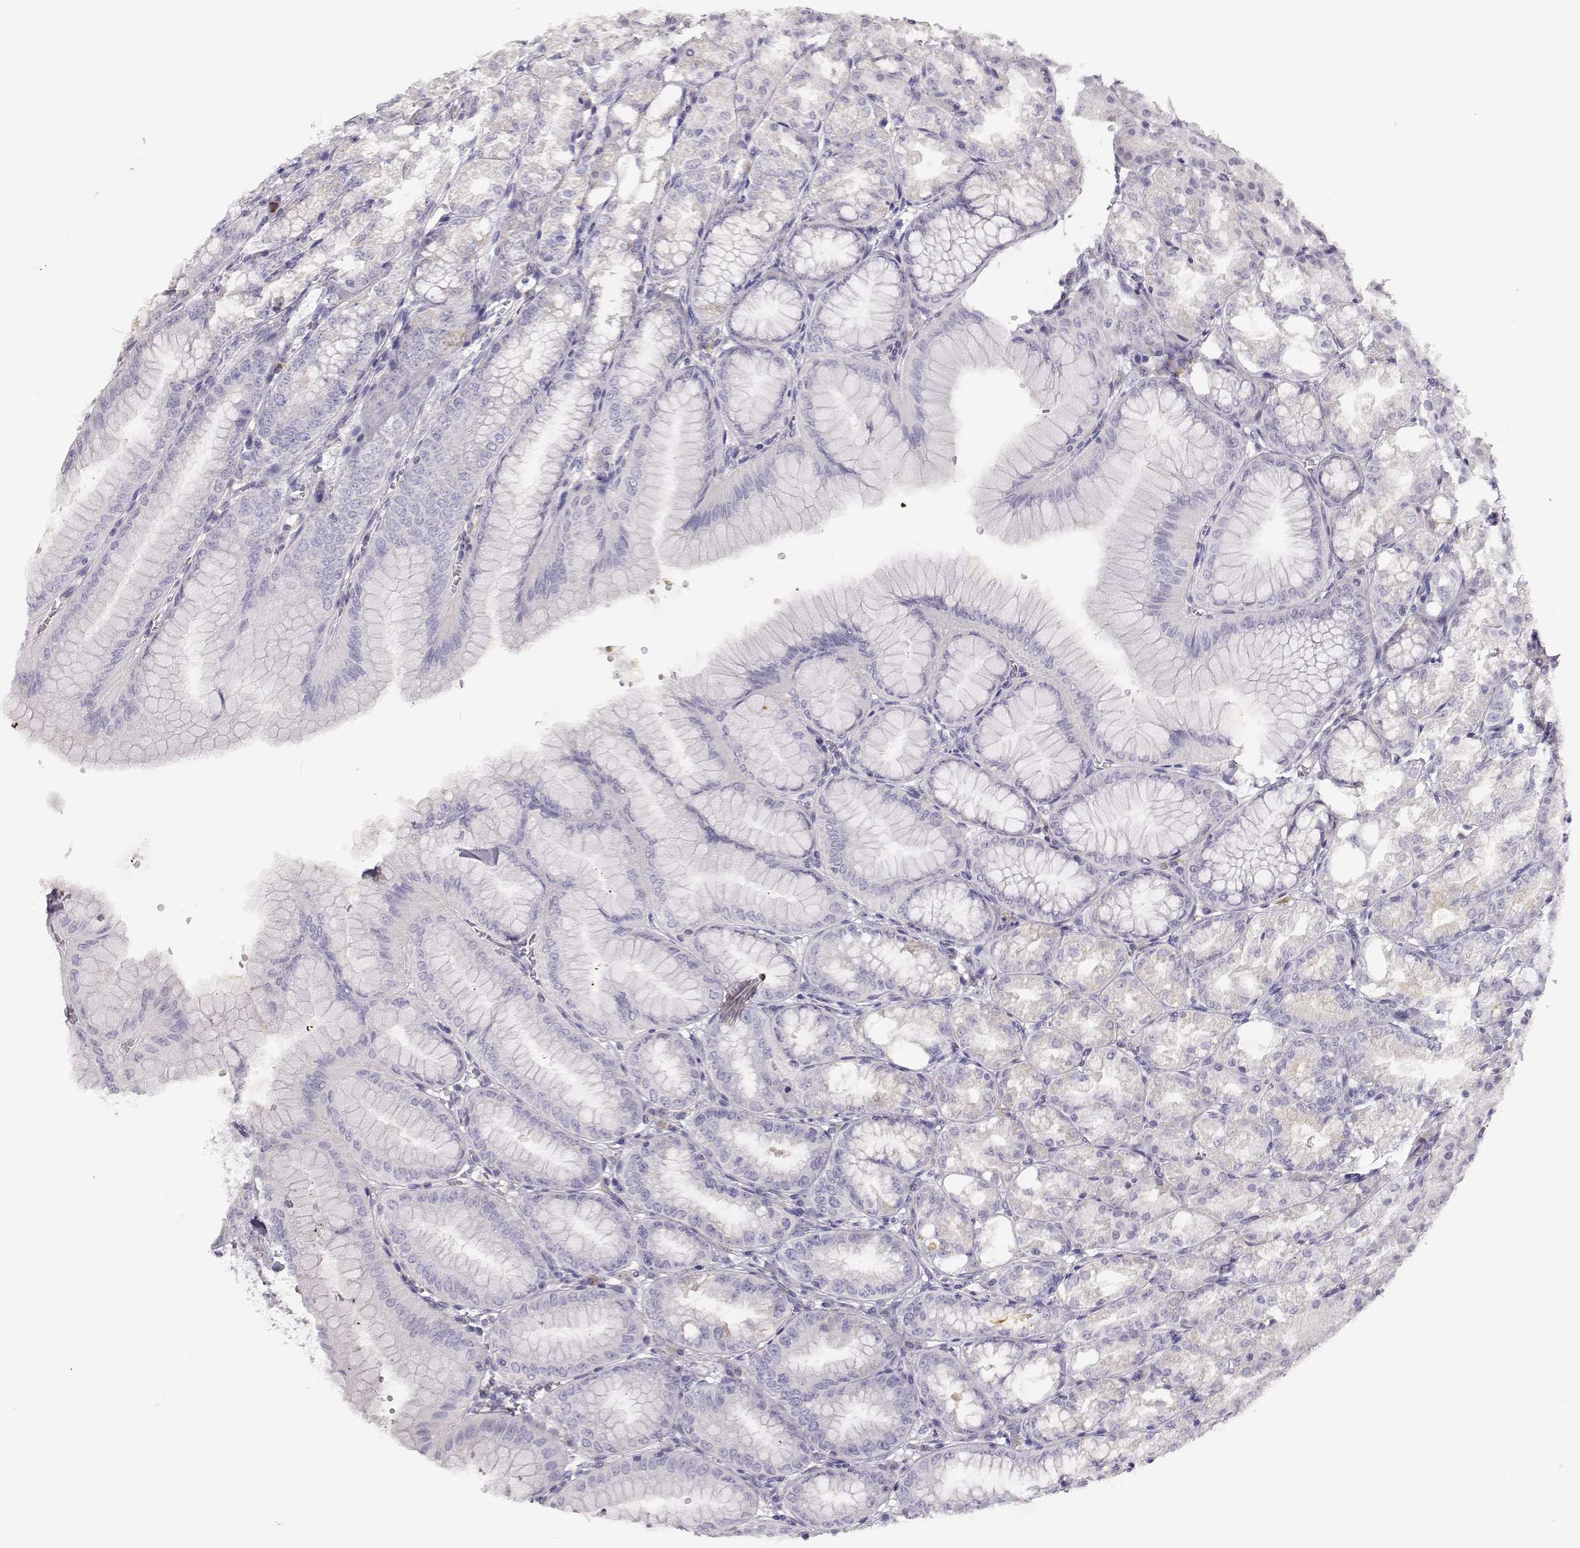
{"staining": {"intensity": "weak", "quantity": "<25%", "location": "cytoplasmic/membranous"}, "tissue": "stomach", "cell_type": "Glandular cells", "image_type": "normal", "snomed": [{"axis": "morphology", "description": "Normal tissue, NOS"}, {"axis": "topography", "description": "Stomach, lower"}], "caption": "Protein analysis of normal stomach reveals no significant expression in glandular cells. (DAB immunohistochemistry with hematoxylin counter stain).", "gene": "FAM166A", "patient": {"sex": "male", "age": 71}}